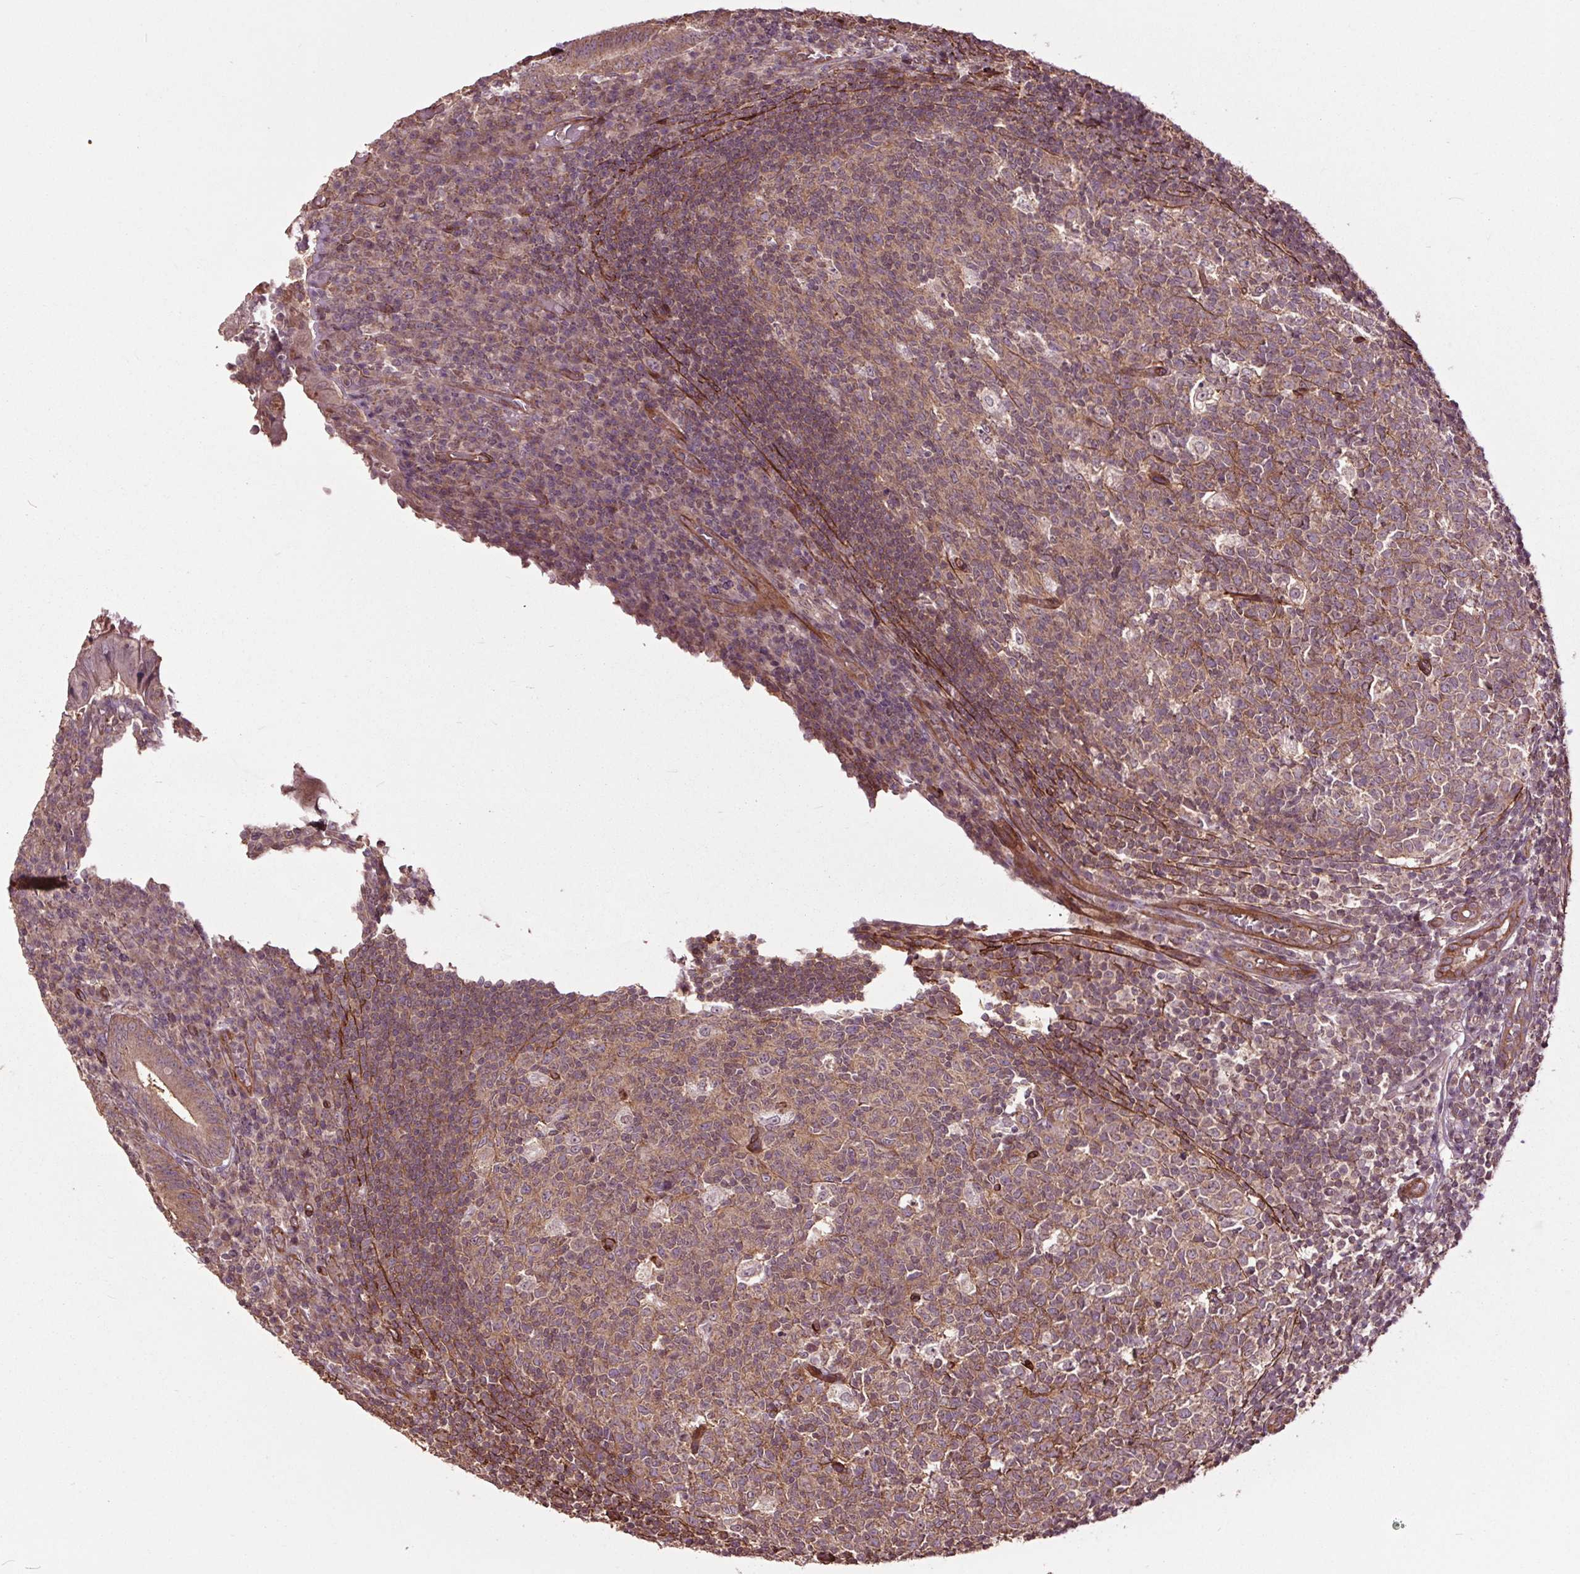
{"staining": {"intensity": "moderate", "quantity": ">75%", "location": "cytoplasmic/membranous"}, "tissue": "appendix", "cell_type": "Glandular cells", "image_type": "normal", "snomed": [{"axis": "morphology", "description": "Normal tissue, NOS"}, {"axis": "topography", "description": "Appendix"}], "caption": "High-magnification brightfield microscopy of benign appendix stained with DAB (brown) and counterstained with hematoxylin (blue). glandular cells exhibit moderate cytoplasmic/membranous staining is identified in approximately>75% of cells.", "gene": "CEP95", "patient": {"sex": "male", "age": 18}}